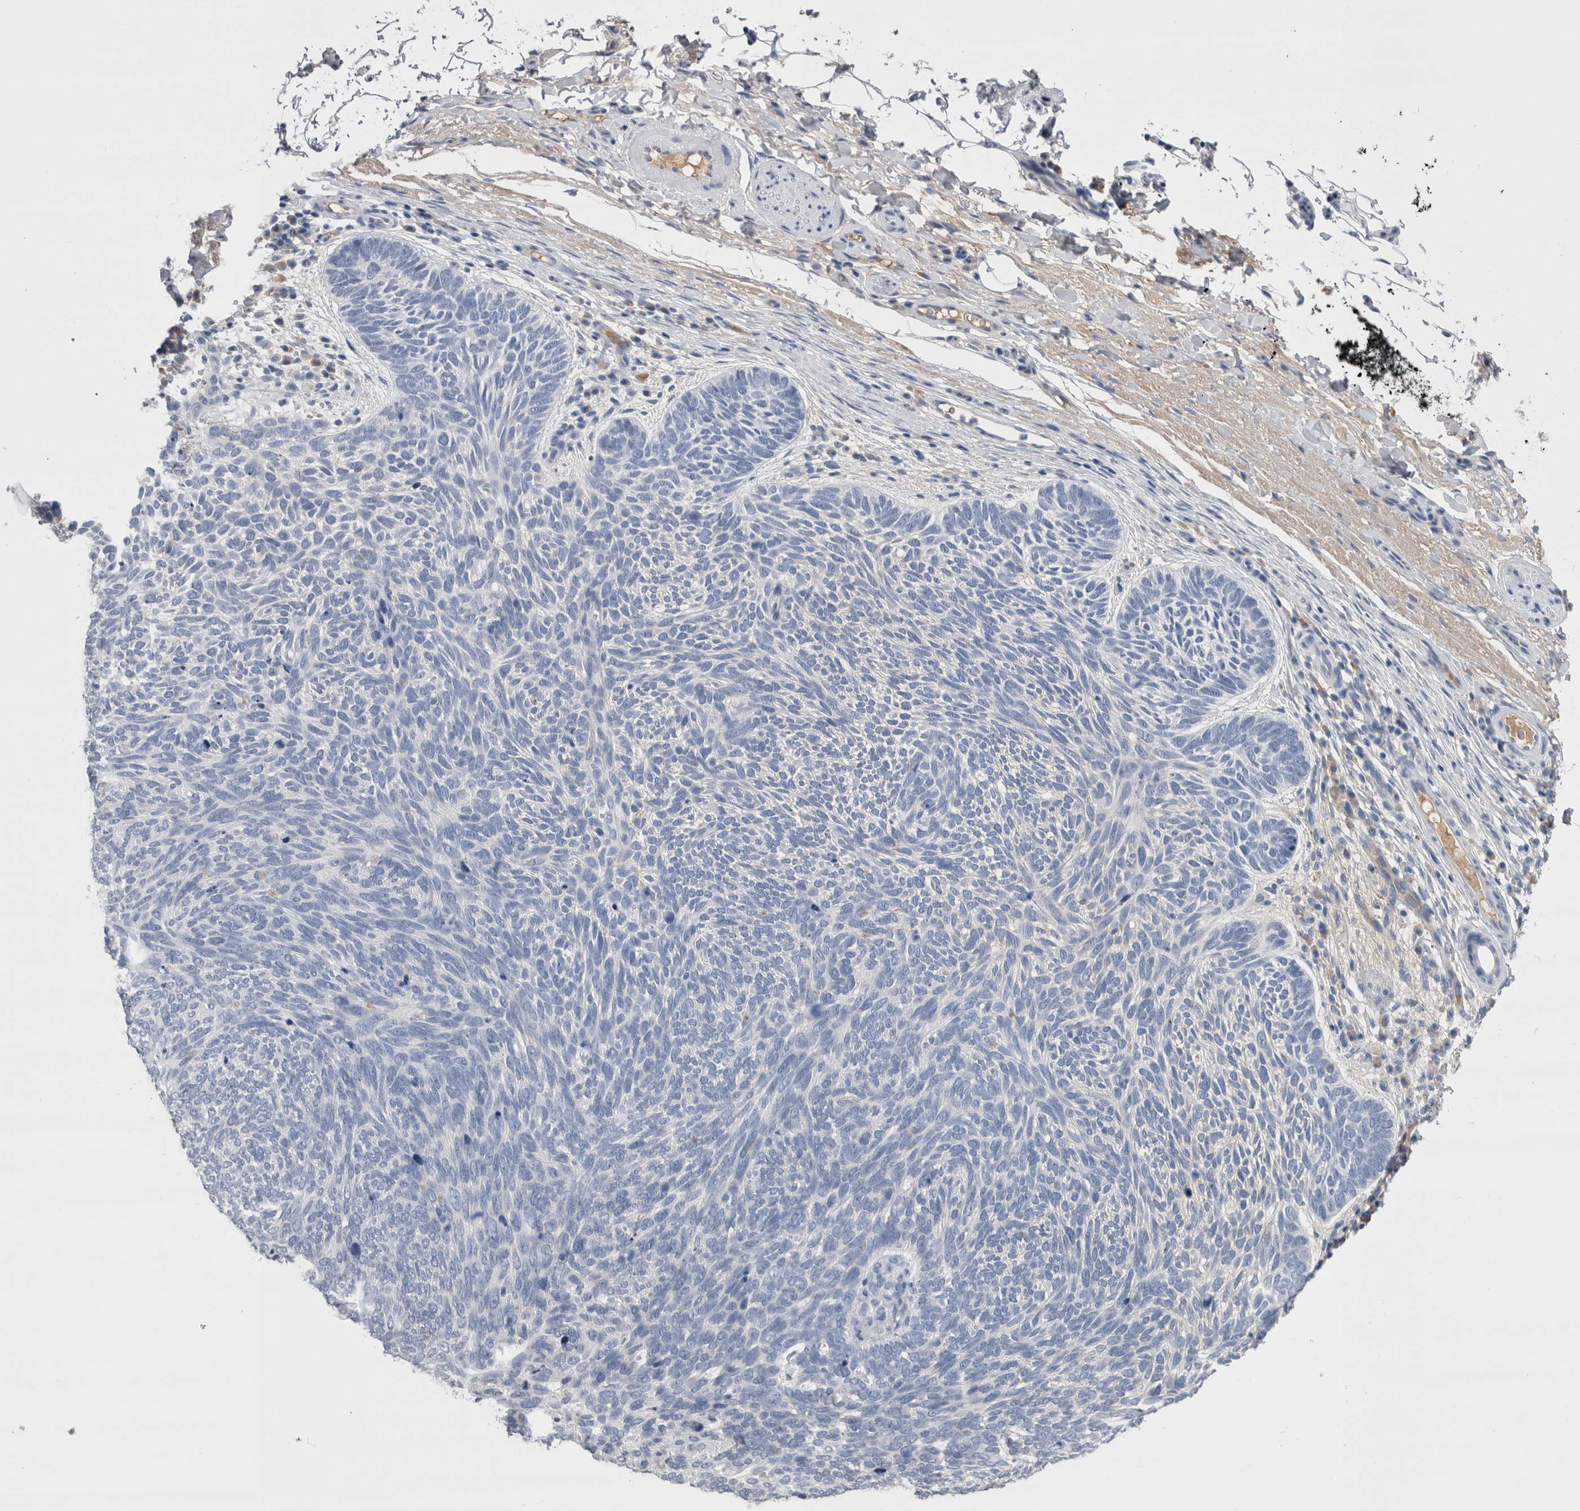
{"staining": {"intensity": "negative", "quantity": "none", "location": "none"}, "tissue": "skin cancer", "cell_type": "Tumor cells", "image_type": "cancer", "snomed": [{"axis": "morphology", "description": "Basal cell carcinoma"}, {"axis": "topography", "description": "Skin"}], "caption": "Immunohistochemistry photomicrograph of skin basal cell carcinoma stained for a protein (brown), which shows no staining in tumor cells.", "gene": "REG1A", "patient": {"sex": "female", "age": 85}}